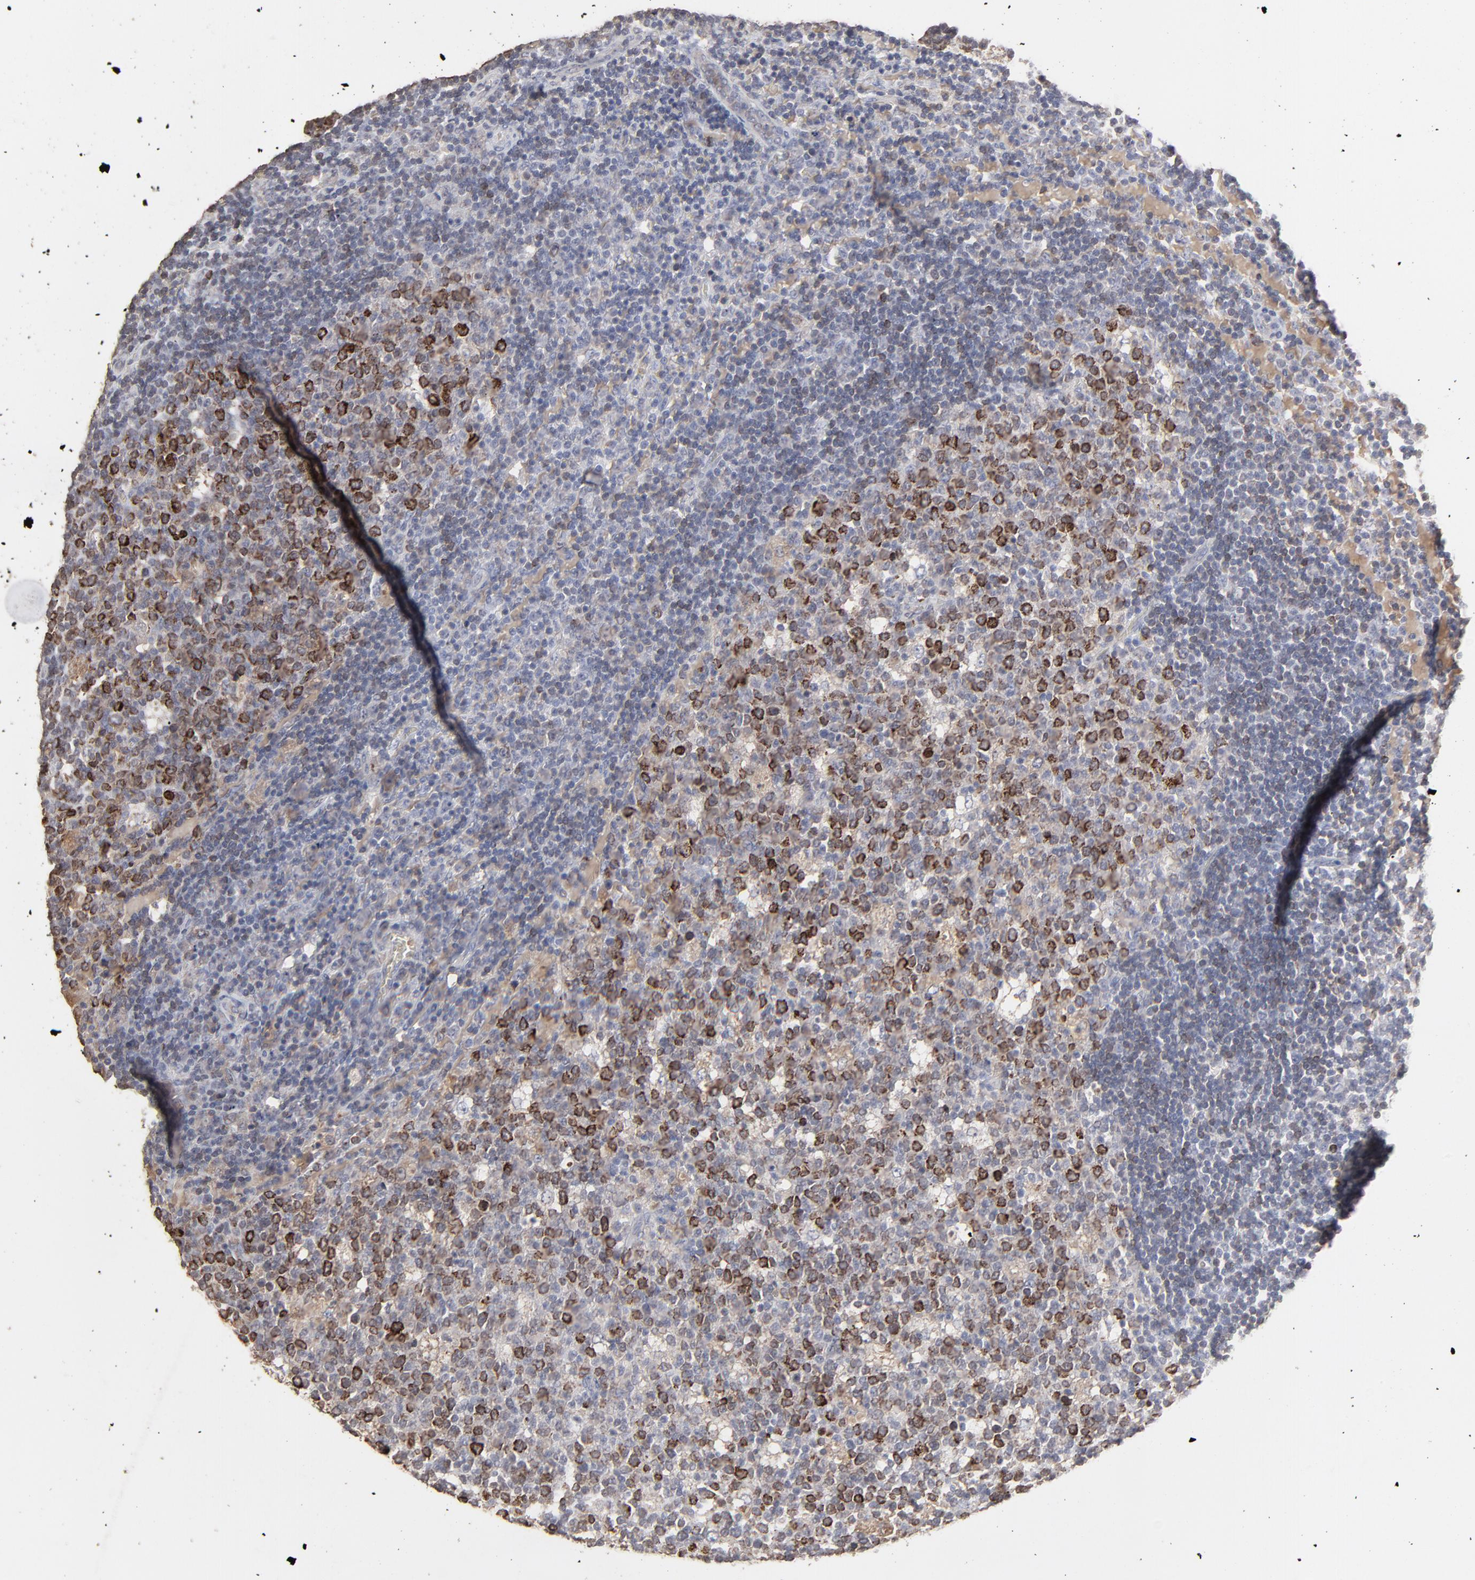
{"staining": {"intensity": "strong", "quantity": "25%-75%", "location": "cytoplasmic/membranous"}, "tissue": "lymph node", "cell_type": "Germinal center cells", "image_type": "normal", "snomed": [{"axis": "morphology", "description": "Normal tissue, NOS"}, {"axis": "topography", "description": "Lymph node"}, {"axis": "topography", "description": "Salivary gland"}], "caption": "Immunohistochemistry histopathology image of unremarkable human lymph node stained for a protein (brown), which reveals high levels of strong cytoplasmic/membranous positivity in about 25%-75% of germinal center cells.", "gene": "VPREB3", "patient": {"sex": "male", "age": 8}}